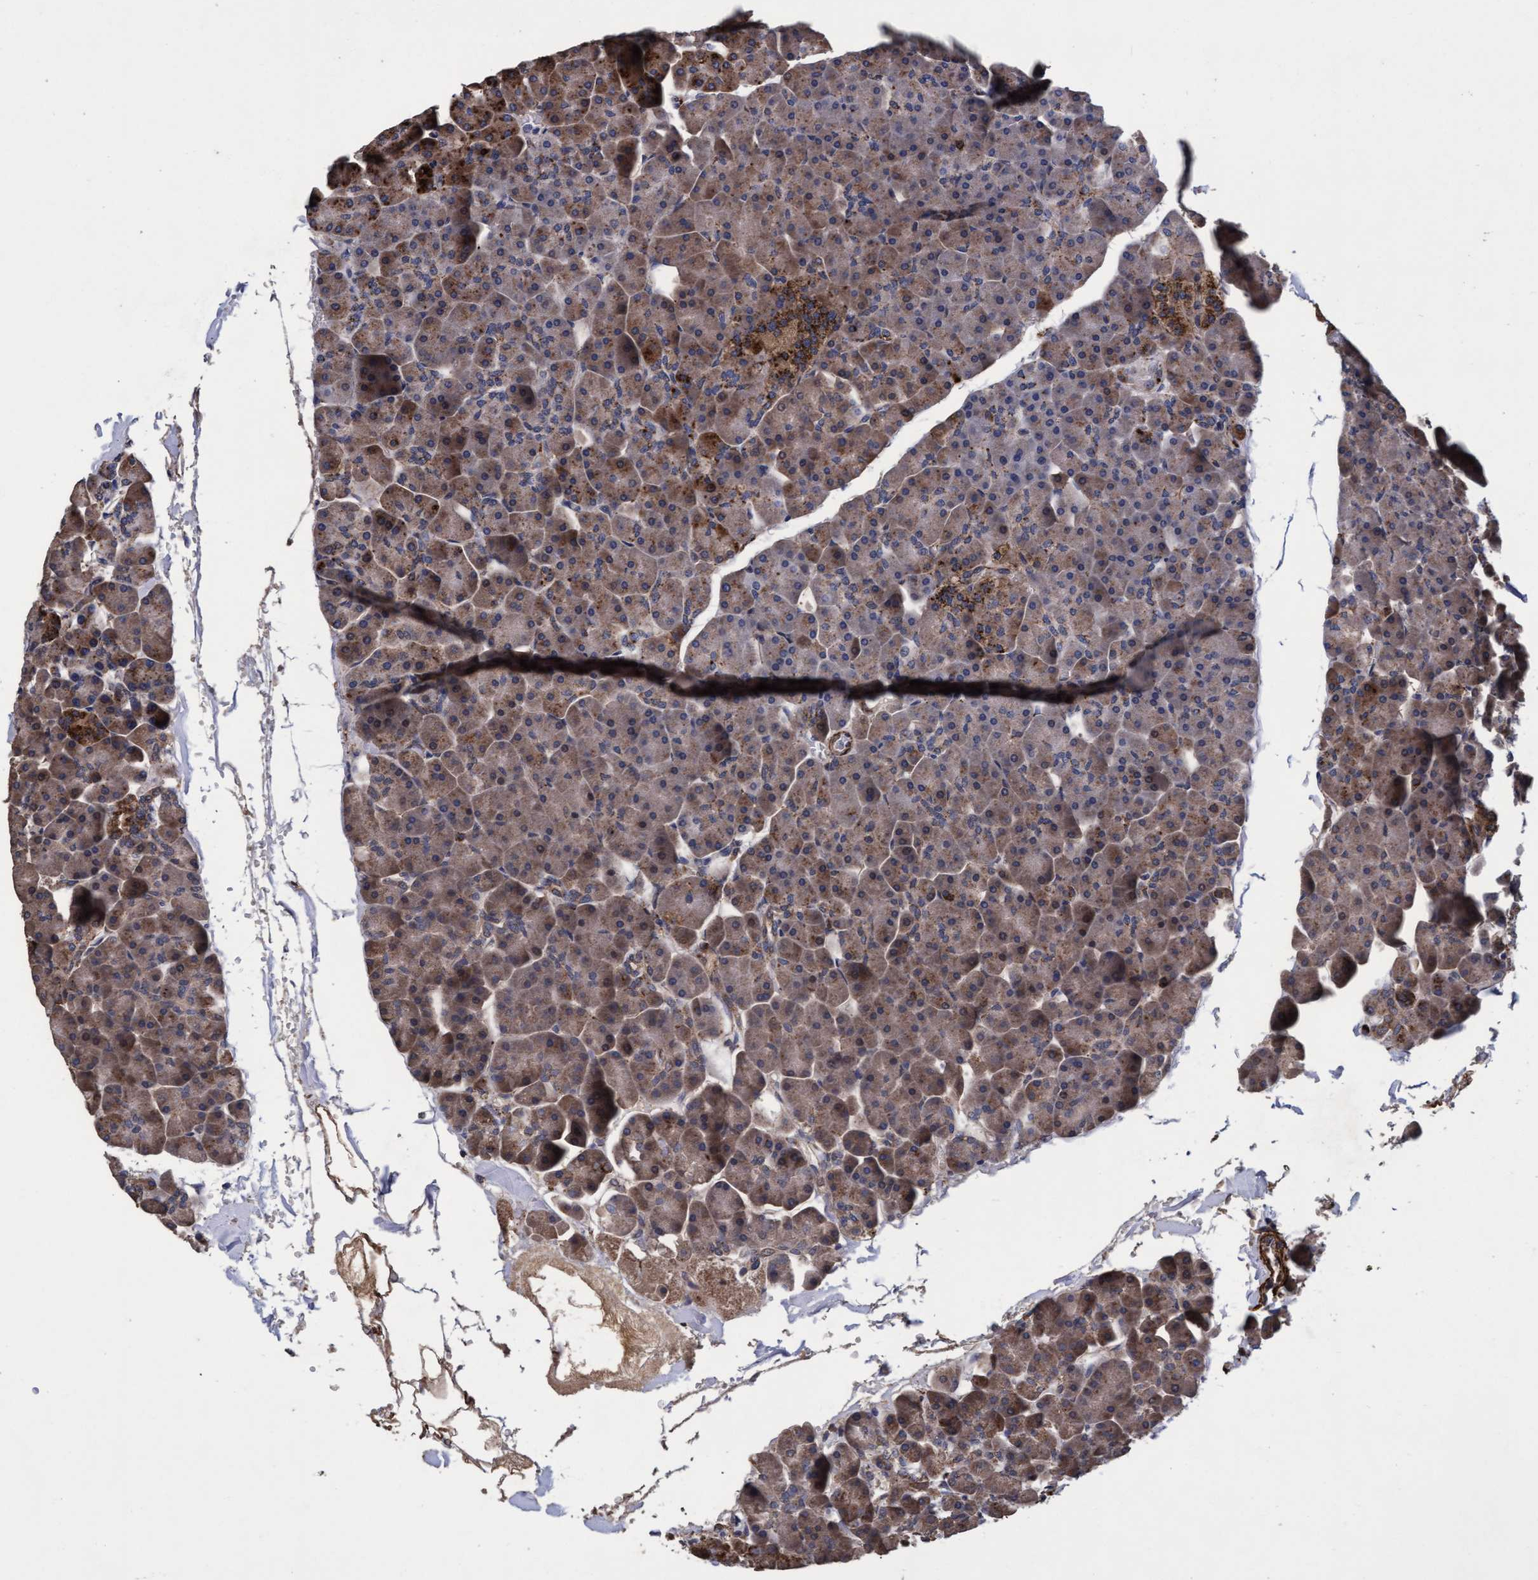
{"staining": {"intensity": "moderate", "quantity": "<25%", "location": "cytoplasmic/membranous"}, "tissue": "pancreas", "cell_type": "Exocrine glandular cells", "image_type": "normal", "snomed": [{"axis": "morphology", "description": "Normal tissue, NOS"}, {"axis": "topography", "description": "Pancreas"}], "caption": "High-magnification brightfield microscopy of benign pancreas stained with DAB (3,3'-diaminobenzidine) (brown) and counterstained with hematoxylin (blue). exocrine glandular cells exhibit moderate cytoplasmic/membranous staining is present in about<25% of cells.", "gene": "CPQ", "patient": {"sex": "male", "age": 35}}